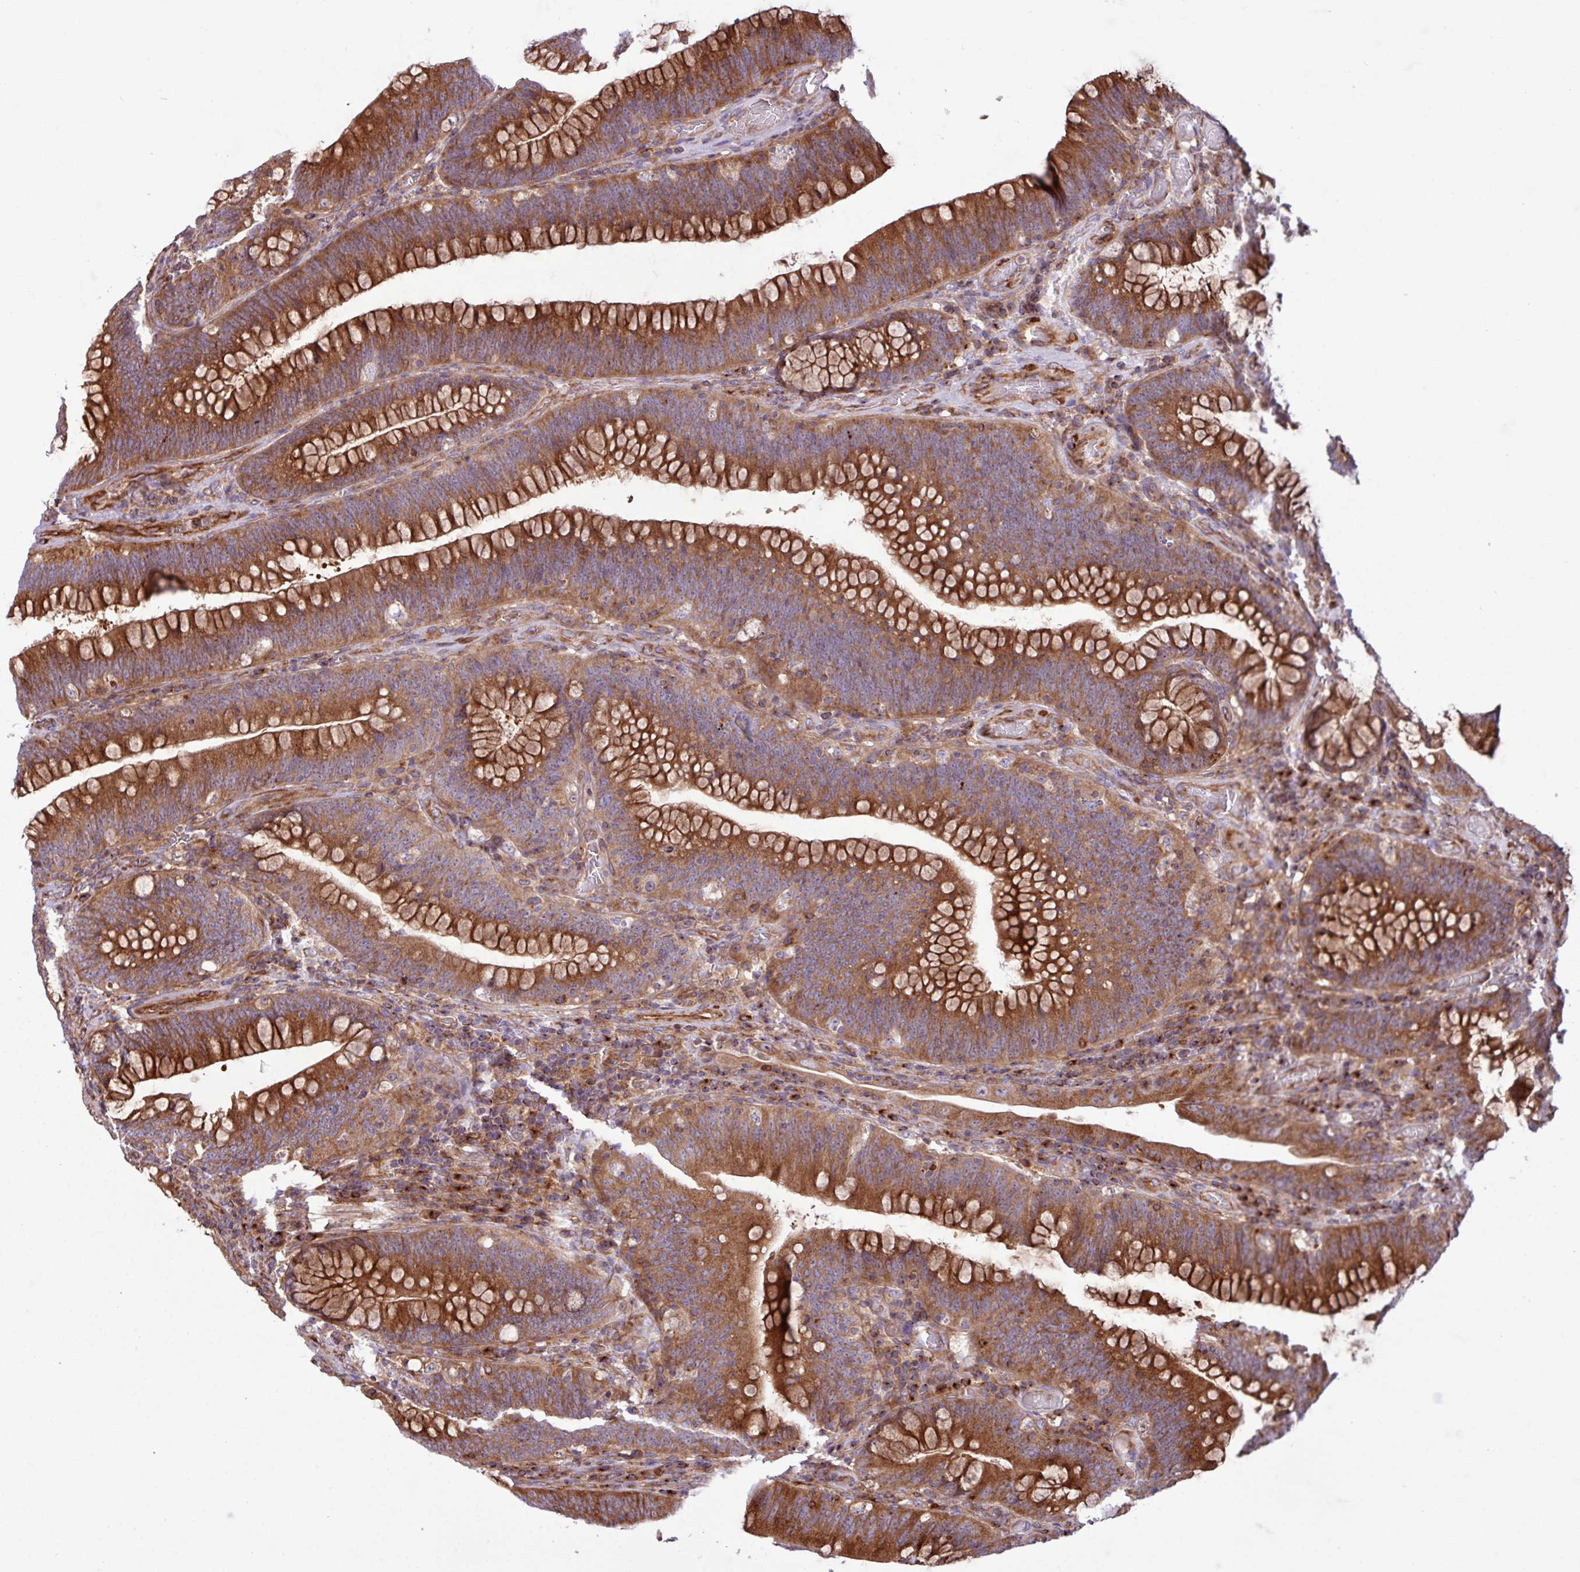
{"staining": {"intensity": "strong", "quantity": ">75%", "location": "cytoplasmic/membranous"}, "tissue": "colorectal cancer", "cell_type": "Tumor cells", "image_type": "cancer", "snomed": [{"axis": "morphology", "description": "Normal tissue, NOS"}, {"axis": "topography", "description": "Colon"}], "caption": "Immunohistochemical staining of colorectal cancer exhibits strong cytoplasmic/membranous protein positivity in approximately >75% of tumor cells.", "gene": "ZNF300", "patient": {"sex": "female", "age": 82}}